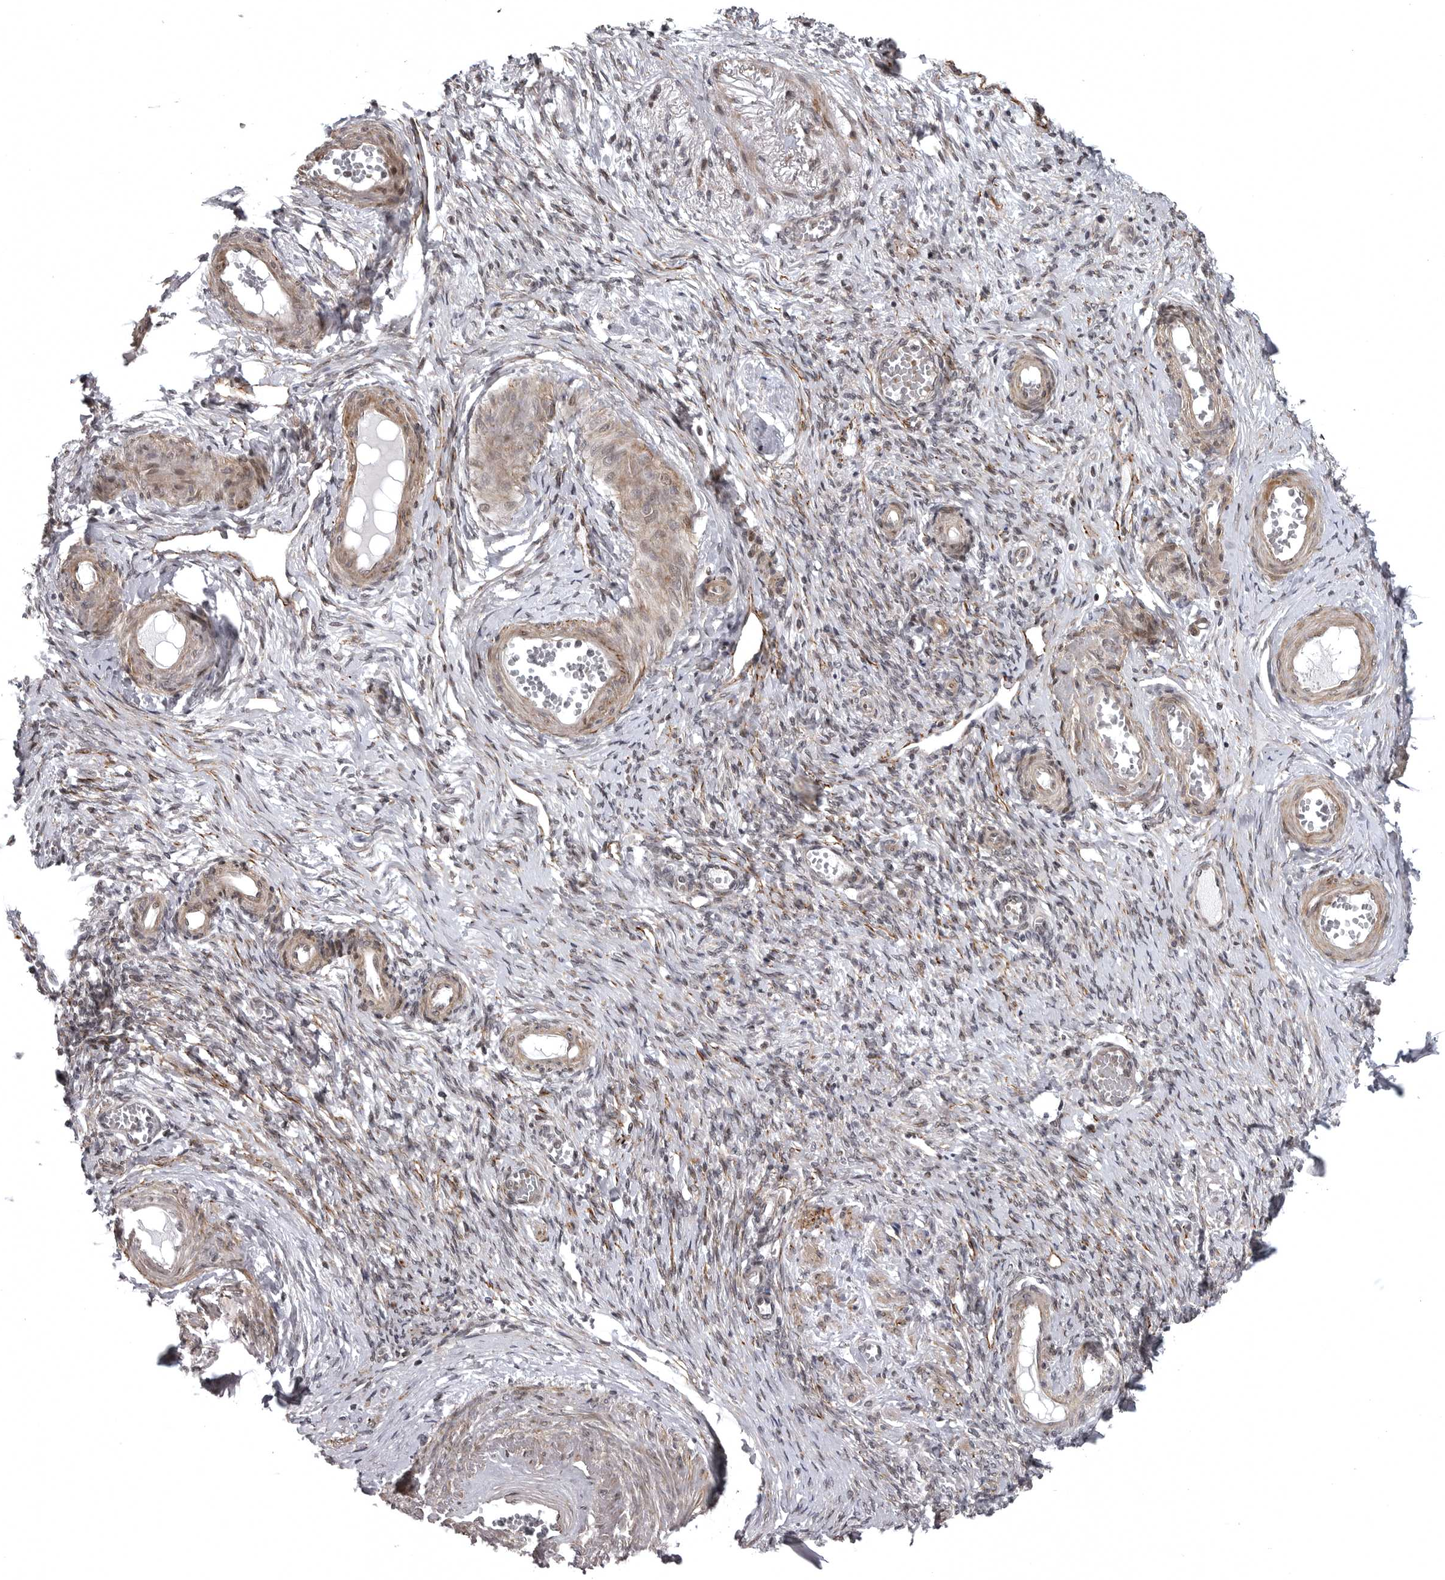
{"staining": {"intensity": "weak", "quantity": "<25%", "location": "cytoplasmic/membranous,nuclear"}, "tissue": "adipose tissue", "cell_type": "Adipocytes", "image_type": "normal", "snomed": [{"axis": "morphology", "description": "Normal tissue, NOS"}, {"axis": "topography", "description": "Vascular tissue"}, {"axis": "topography", "description": "Fallopian tube"}, {"axis": "topography", "description": "Ovary"}], "caption": "High power microscopy histopathology image of an immunohistochemistry (IHC) histopathology image of unremarkable adipose tissue, revealing no significant positivity in adipocytes.", "gene": "SNX16", "patient": {"sex": "female", "age": 67}}